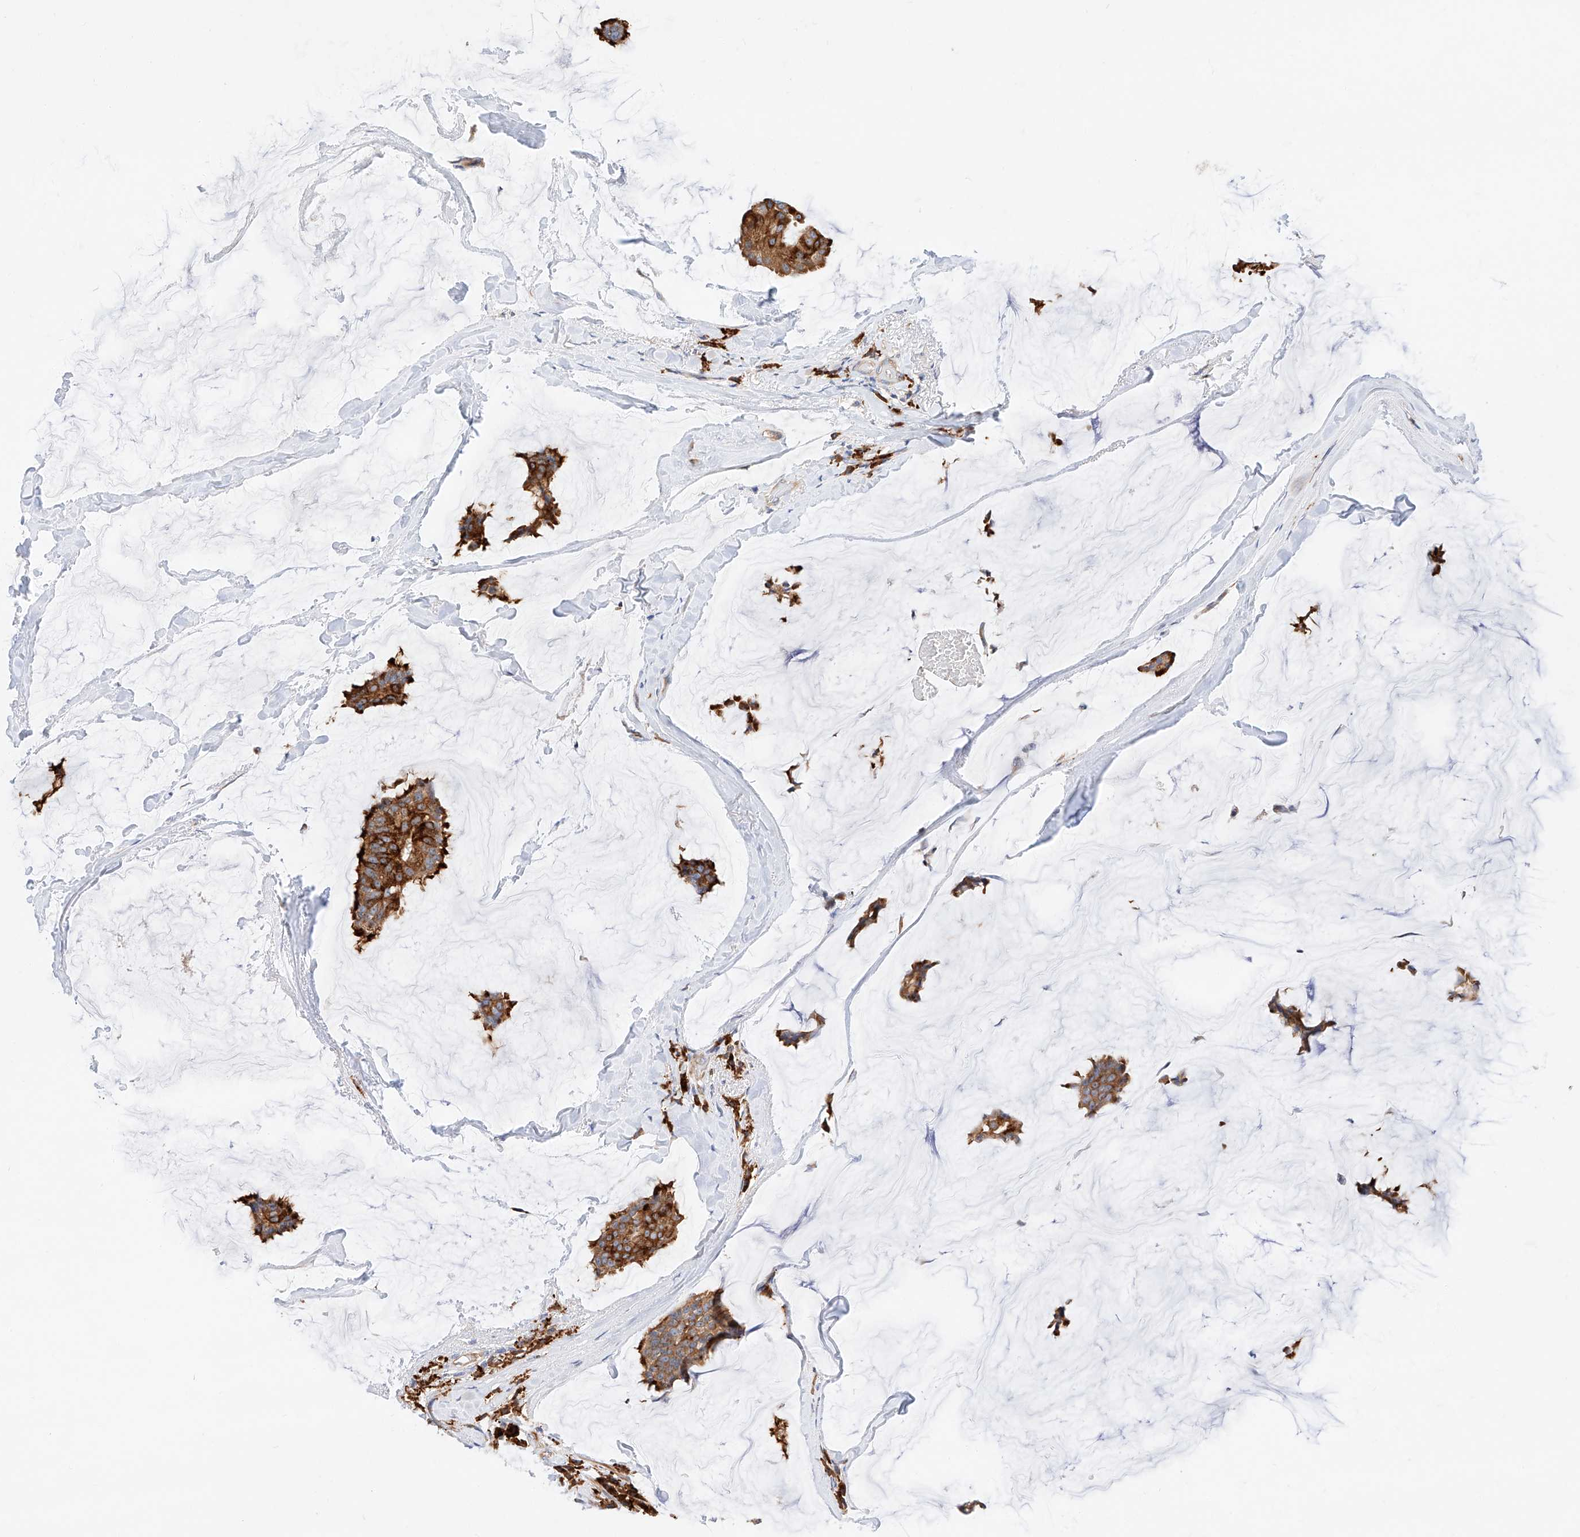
{"staining": {"intensity": "strong", "quantity": ">75%", "location": "cytoplasmic/membranous"}, "tissue": "breast cancer", "cell_type": "Tumor cells", "image_type": "cancer", "snomed": [{"axis": "morphology", "description": "Duct carcinoma"}, {"axis": "topography", "description": "Breast"}], "caption": "Breast intraductal carcinoma stained with DAB IHC reveals high levels of strong cytoplasmic/membranous expression in approximately >75% of tumor cells. (Brightfield microscopy of DAB IHC at high magnification).", "gene": "GLMN", "patient": {"sex": "female", "age": 93}}